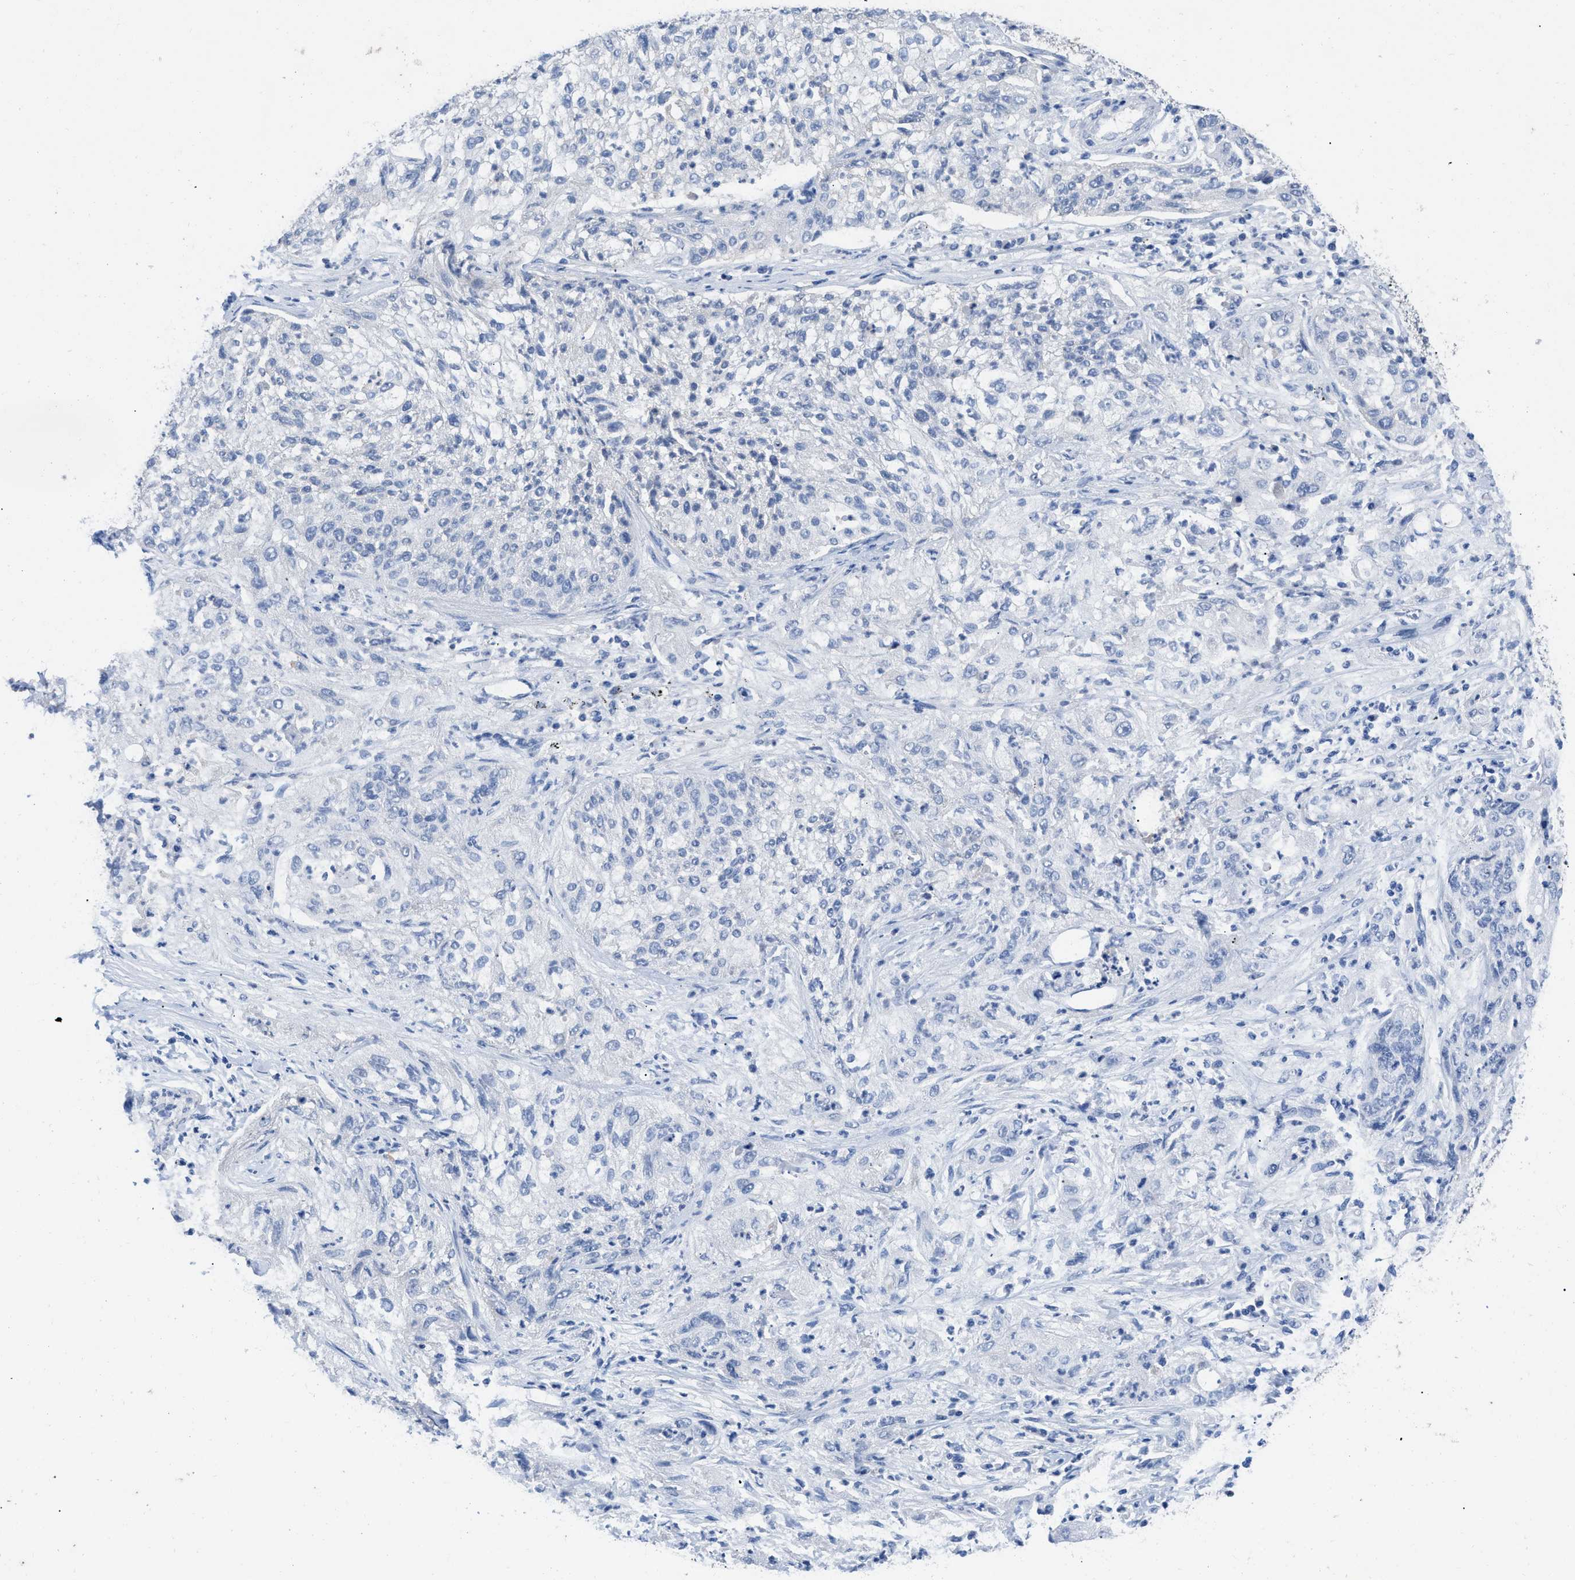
{"staining": {"intensity": "negative", "quantity": "none", "location": "none"}, "tissue": "lung cancer", "cell_type": "Tumor cells", "image_type": "cancer", "snomed": [{"axis": "morphology", "description": "Inflammation, NOS"}, {"axis": "morphology", "description": "Squamous cell carcinoma, NOS"}, {"axis": "topography", "description": "Lymph node"}, {"axis": "topography", "description": "Soft tissue"}, {"axis": "topography", "description": "Lung"}], "caption": "Tumor cells are negative for protein expression in human lung squamous cell carcinoma. (DAB (3,3'-diaminobenzidine) IHC visualized using brightfield microscopy, high magnification).", "gene": "HPX", "patient": {"sex": "male", "age": 66}}